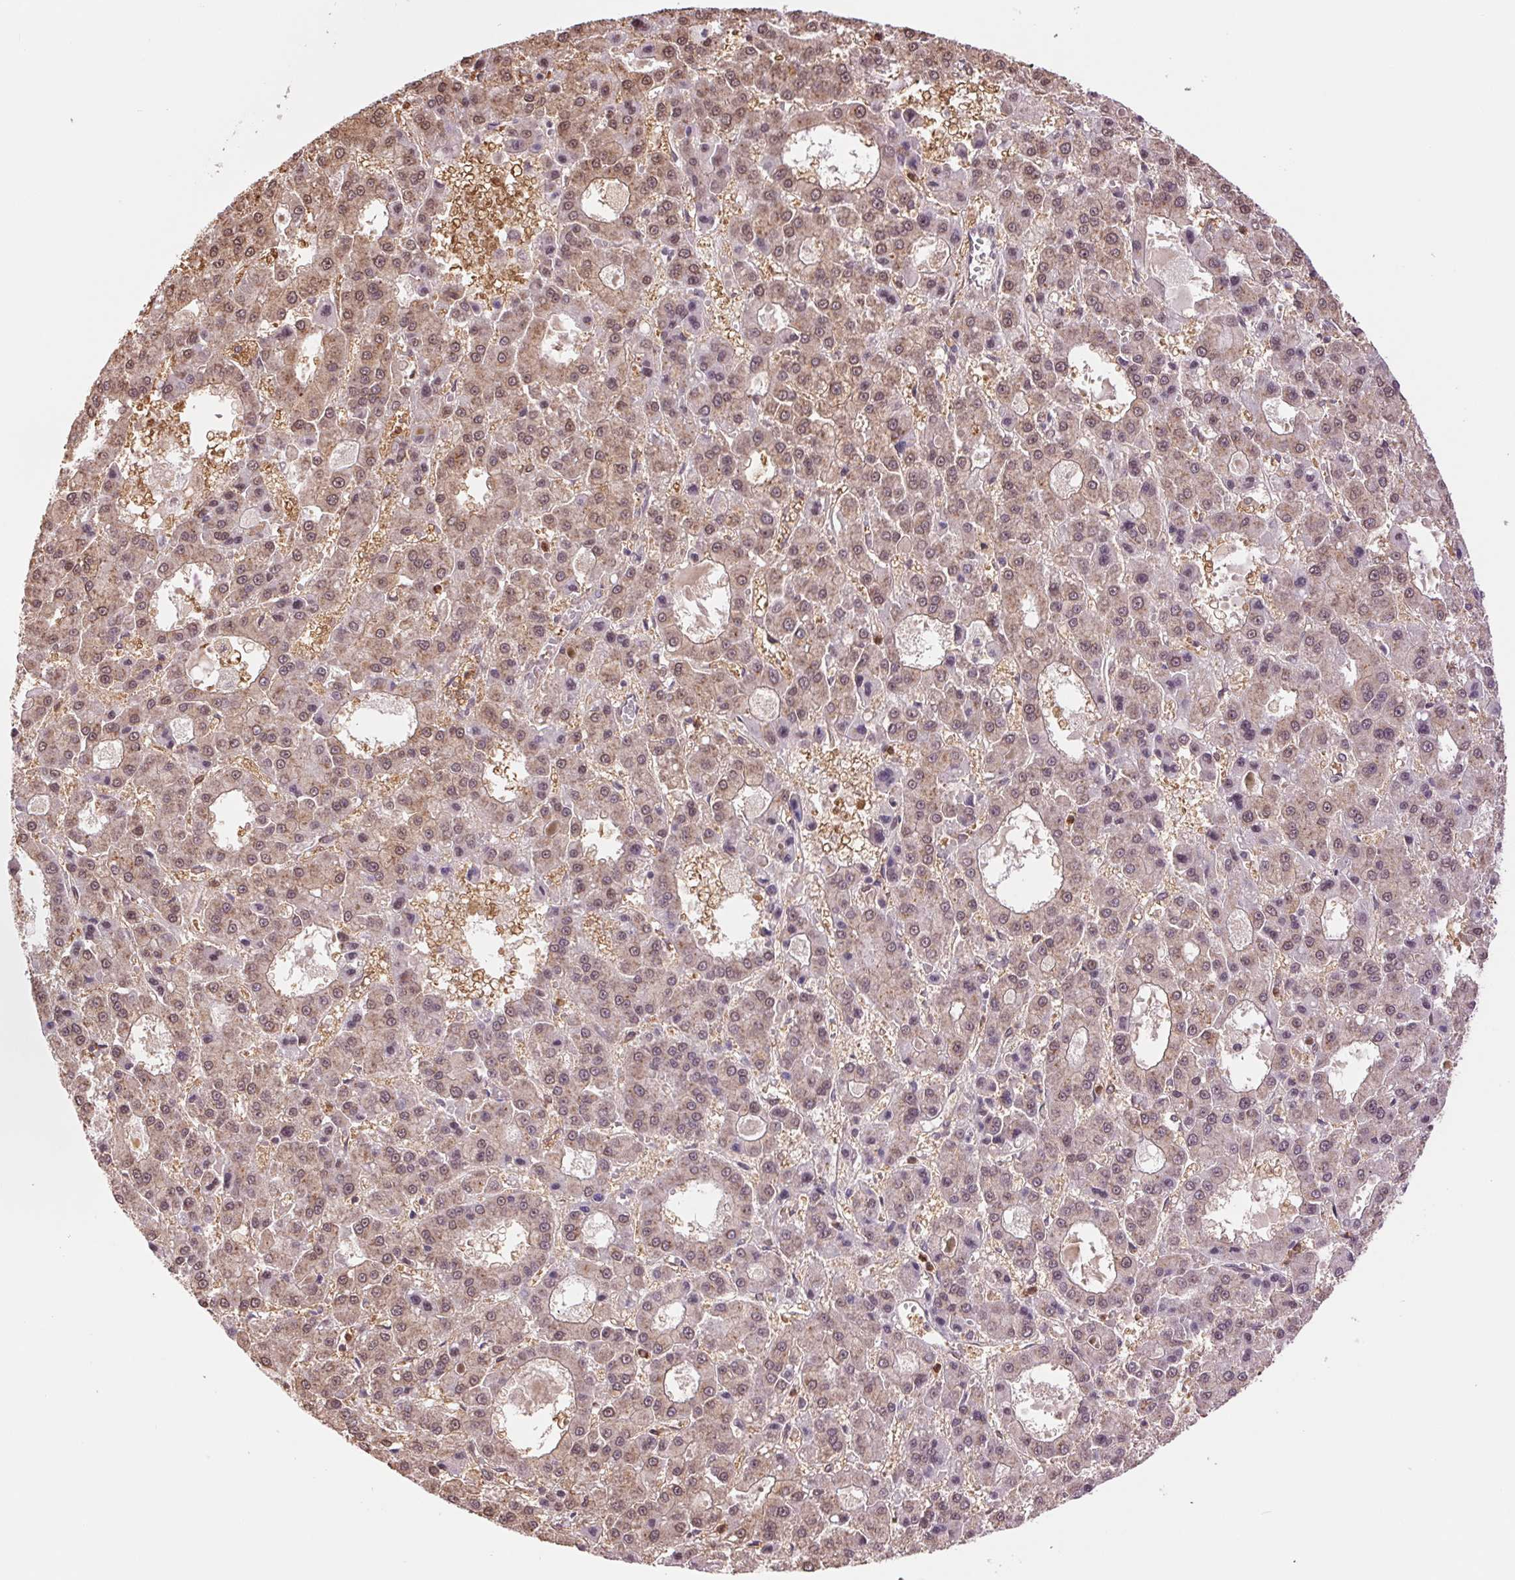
{"staining": {"intensity": "weak", "quantity": ">75%", "location": "nuclear"}, "tissue": "liver cancer", "cell_type": "Tumor cells", "image_type": "cancer", "snomed": [{"axis": "morphology", "description": "Carcinoma, Hepatocellular, NOS"}, {"axis": "topography", "description": "Liver"}], "caption": "Liver cancer stained with a brown dye displays weak nuclear positive positivity in about >75% of tumor cells.", "gene": "CDC123", "patient": {"sex": "male", "age": 70}}